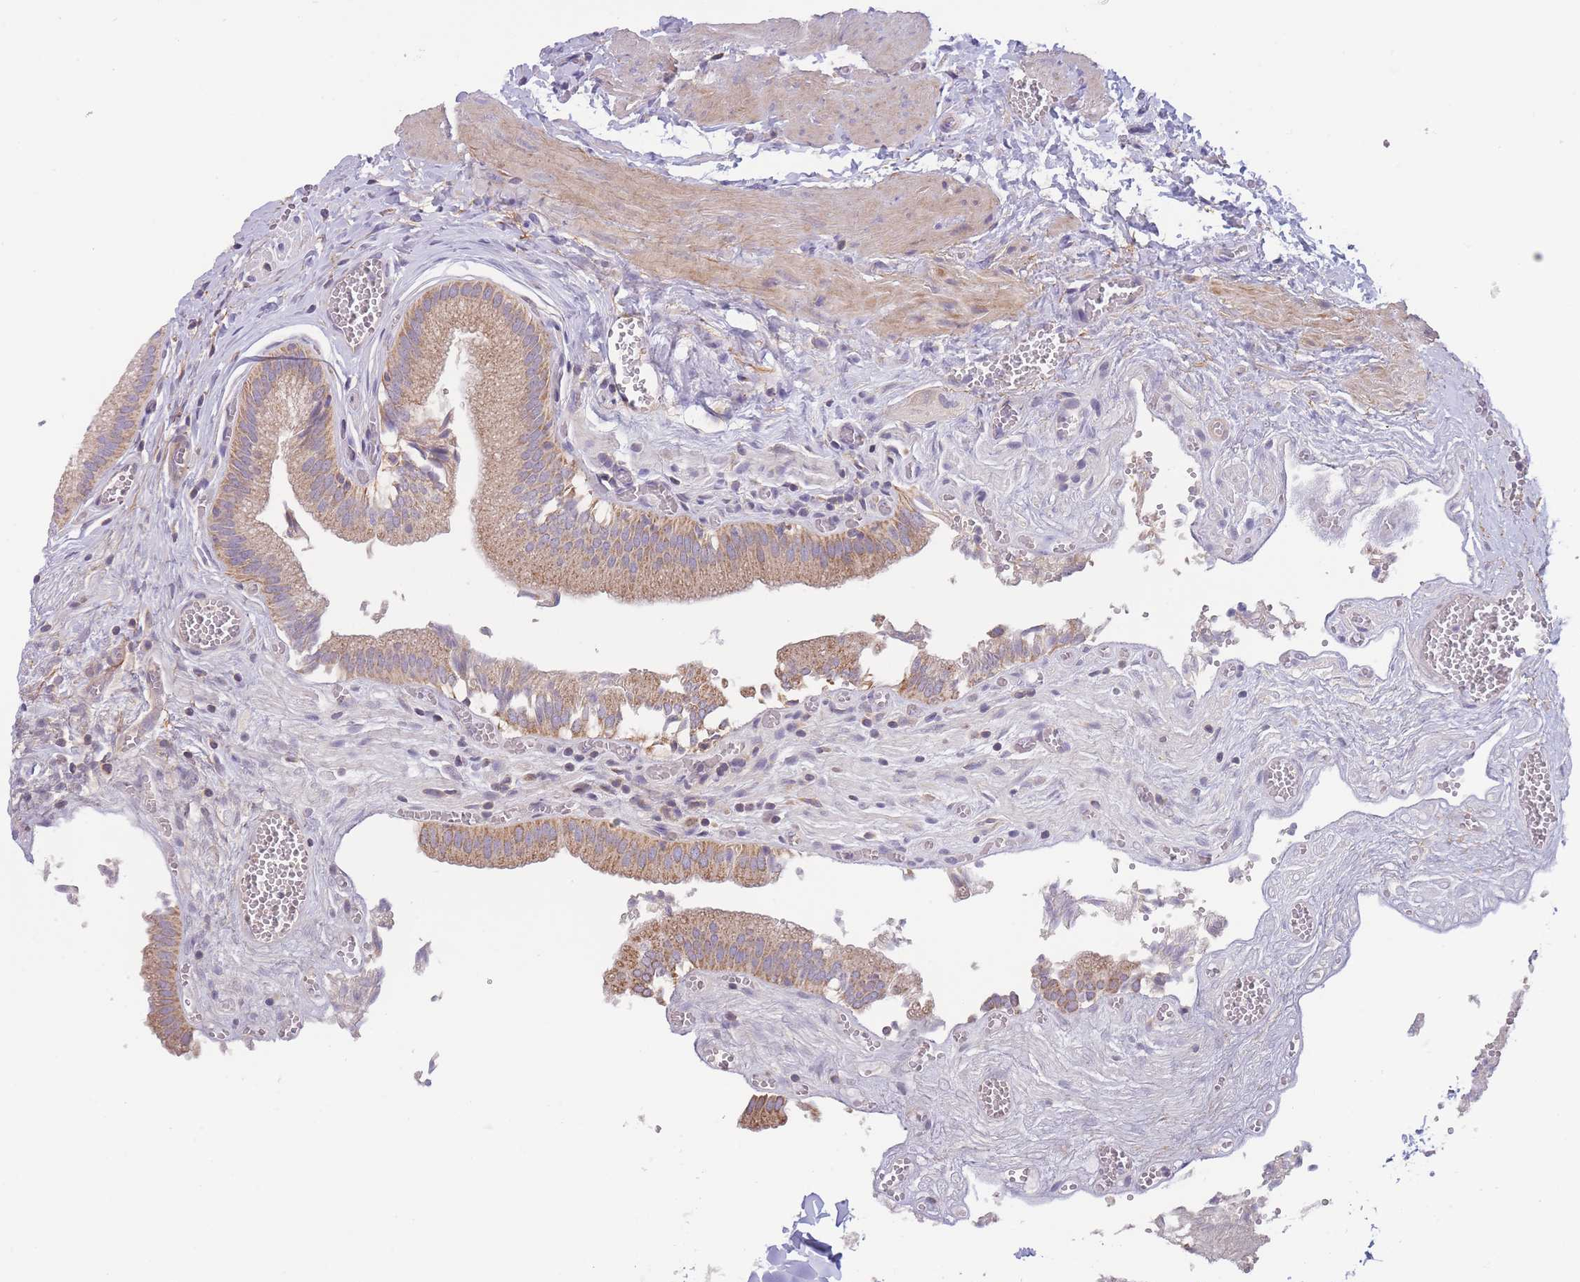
{"staining": {"intensity": "moderate", "quantity": ">75%", "location": "cytoplasmic/membranous"}, "tissue": "gallbladder", "cell_type": "Glandular cells", "image_type": "normal", "snomed": [{"axis": "morphology", "description": "Normal tissue, NOS"}, {"axis": "topography", "description": "Gallbladder"}, {"axis": "topography", "description": "Peripheral nerve tissue"}], "caption": "This image displays immunohistochemistry (IHC) staining of benign gallbladder, with medium moderate cytoplasmic/membranous staining in approximately >75% of glandular cells.", "gene": "SLC25A42", "patient": {"sex": "male", "age": 17}}